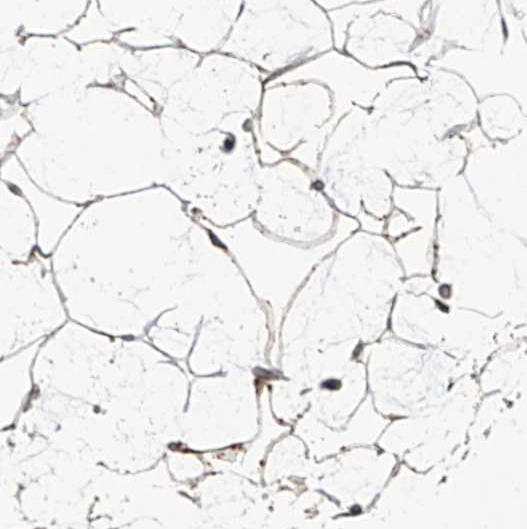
{"staining": {"intensity": "strong", "quantity": ">75%", "location": "cytoplasmic/membranous"}, "tissue": "adipose tissue", "cell_type": "Adipocytes", "image_type": "normal", "snomed": [{"axis": "morphology", "description": "Normal tissue, NOS"}, {"axis": "topography", "description": "Breast"}], "caption": "Immunohistochemical staining of unremarkable adipose tissue shows strong cytoplasmic/membranous protein staining in approximately >75% of adipocytes.", "gene": "LDLRAD2", "patient": {"sex": "female", "age": 23}}